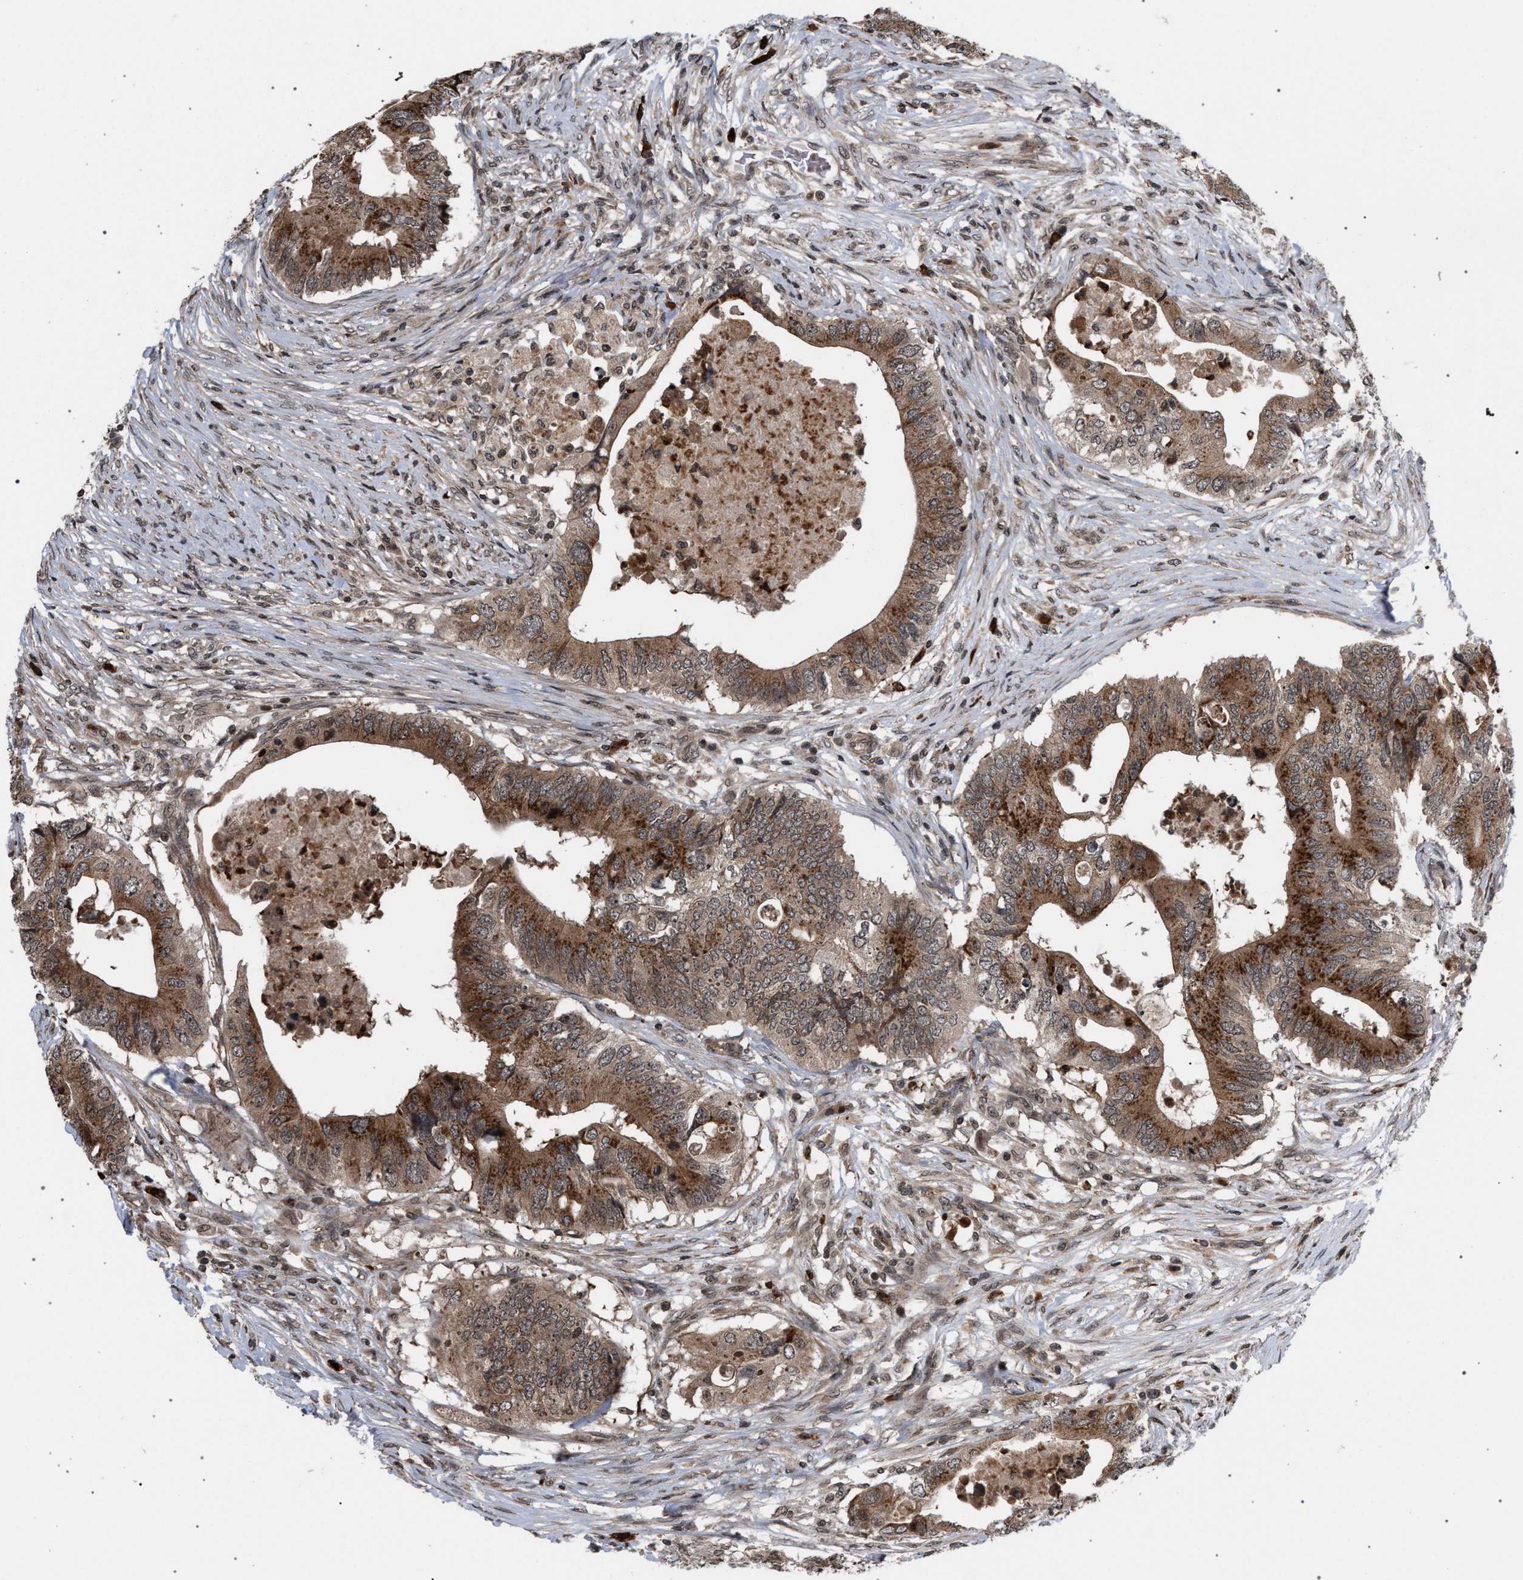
{"staining": {"intensity": "moderate", "quantity": ">75%", "location": "cytoplasmic/membranous"}, "tissue": "colorectal cancer", "cell_type": "Tumor cells", "image_type": "cancer", "snomed": [{"axis": "morphology", "description": "Adenocarcinoma, NOS"}, {"axis": "topography", "description": "Colon"}], "caption": "There is medium levels of moderate cytoplasmic/membranous expression in tumor cells of colorectal cancer, as demonstrated by immunohistochemical staining (brown color).", "gene": "IRAK4", "patient": {"sex": "male", "age": 71}}